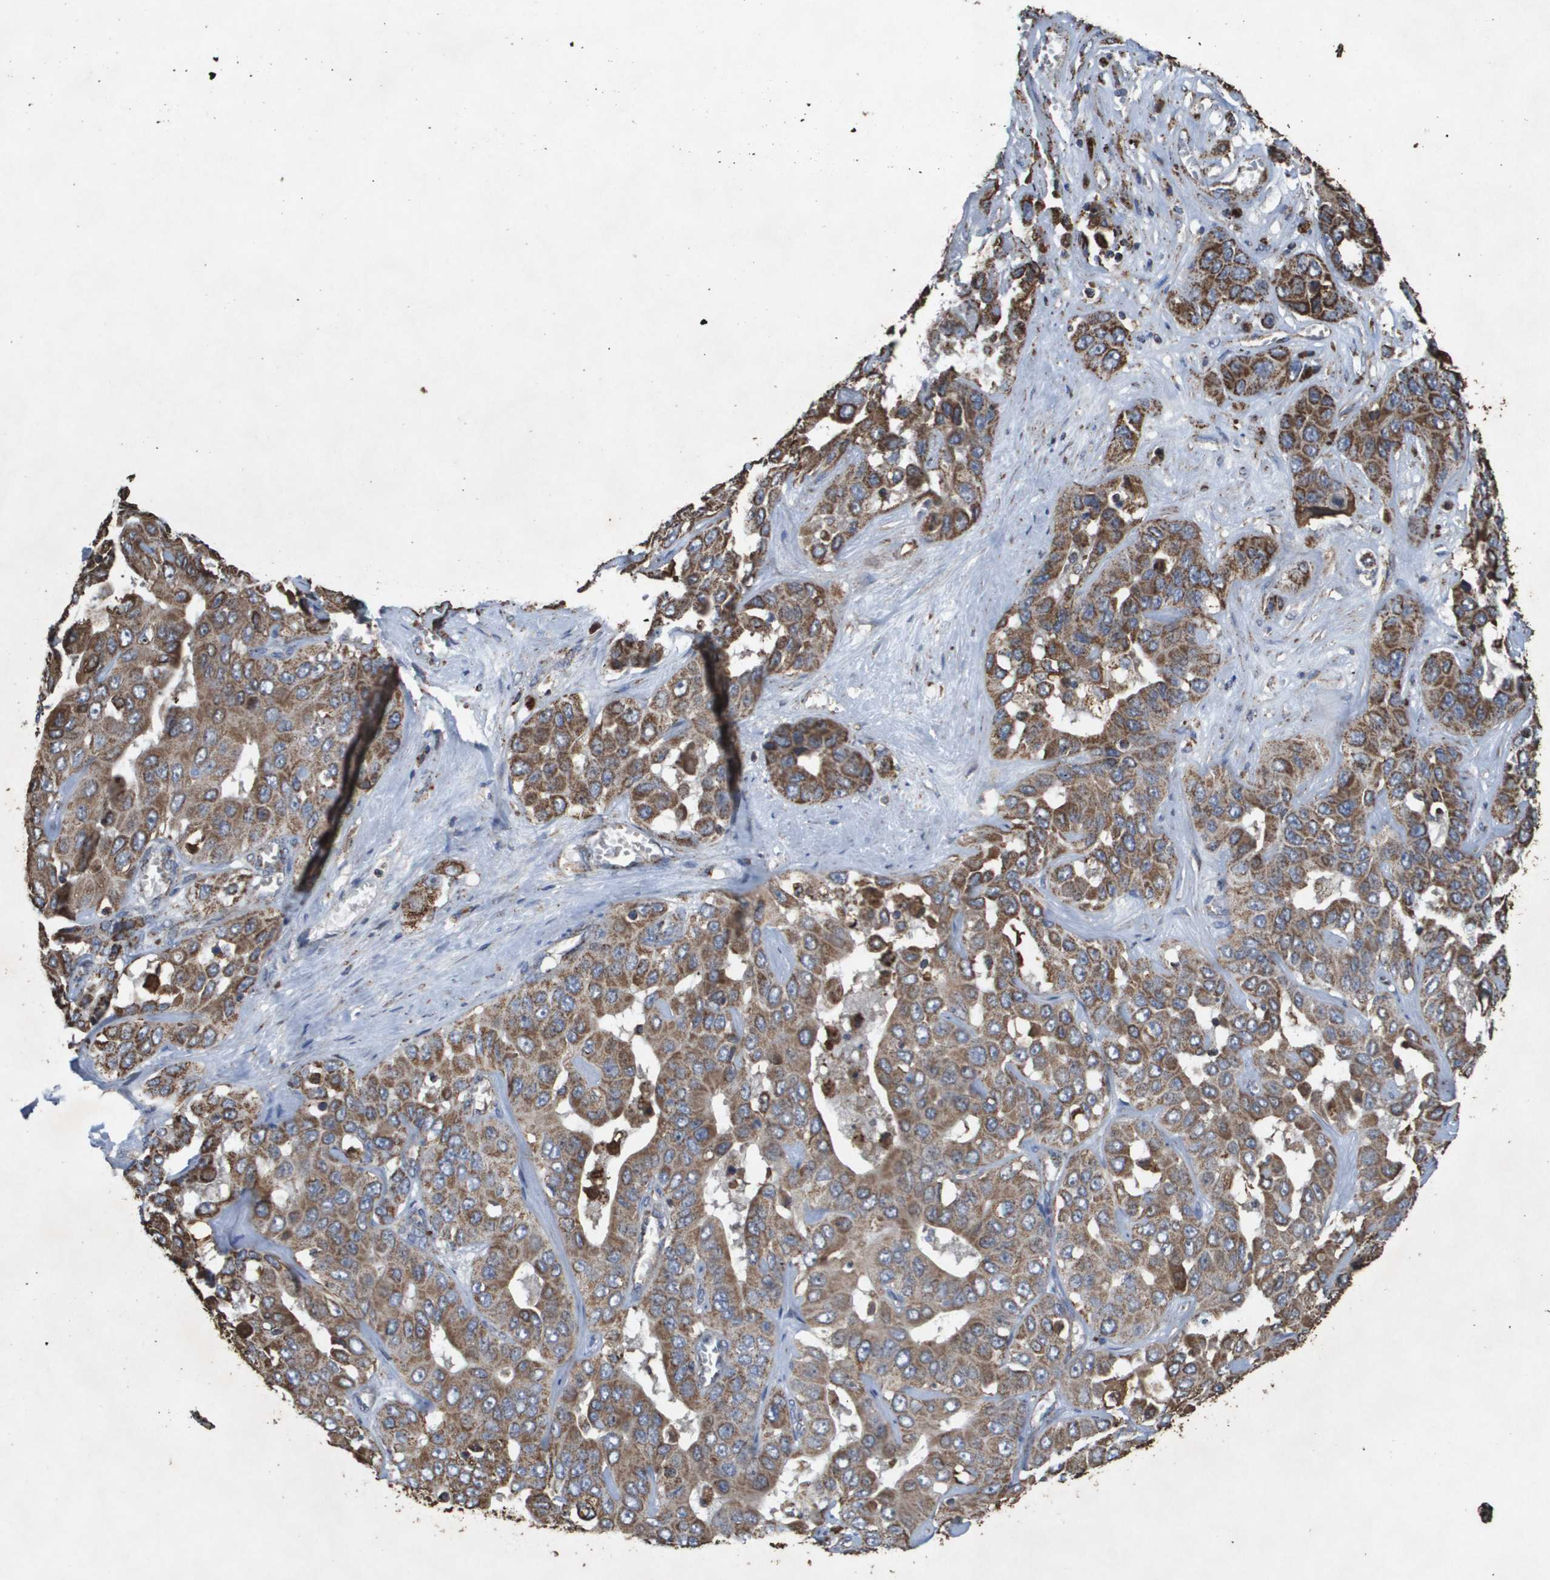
{"staining": {"intensity": "moderate", "quantity": ">75%", "location": "cytoplasmic/membranous"}, "tissue": "liver cancer", "cell_type": "Tumor cells", "image_type": "cancer", "snomed": [{"axis": "morphology", "description": "Cholangiocarcinoma"}, {"axis": "topography", "description": "Liver"}], "caption": "This is an image of immunohistochemistry staining of liver cancer (cholangiocarcinoma), which shows moderate expression in the cytoplasmic/membranous of tumor cells.", "gene": "HSPE1", "patient": {"sex": "female", "age": 52}}